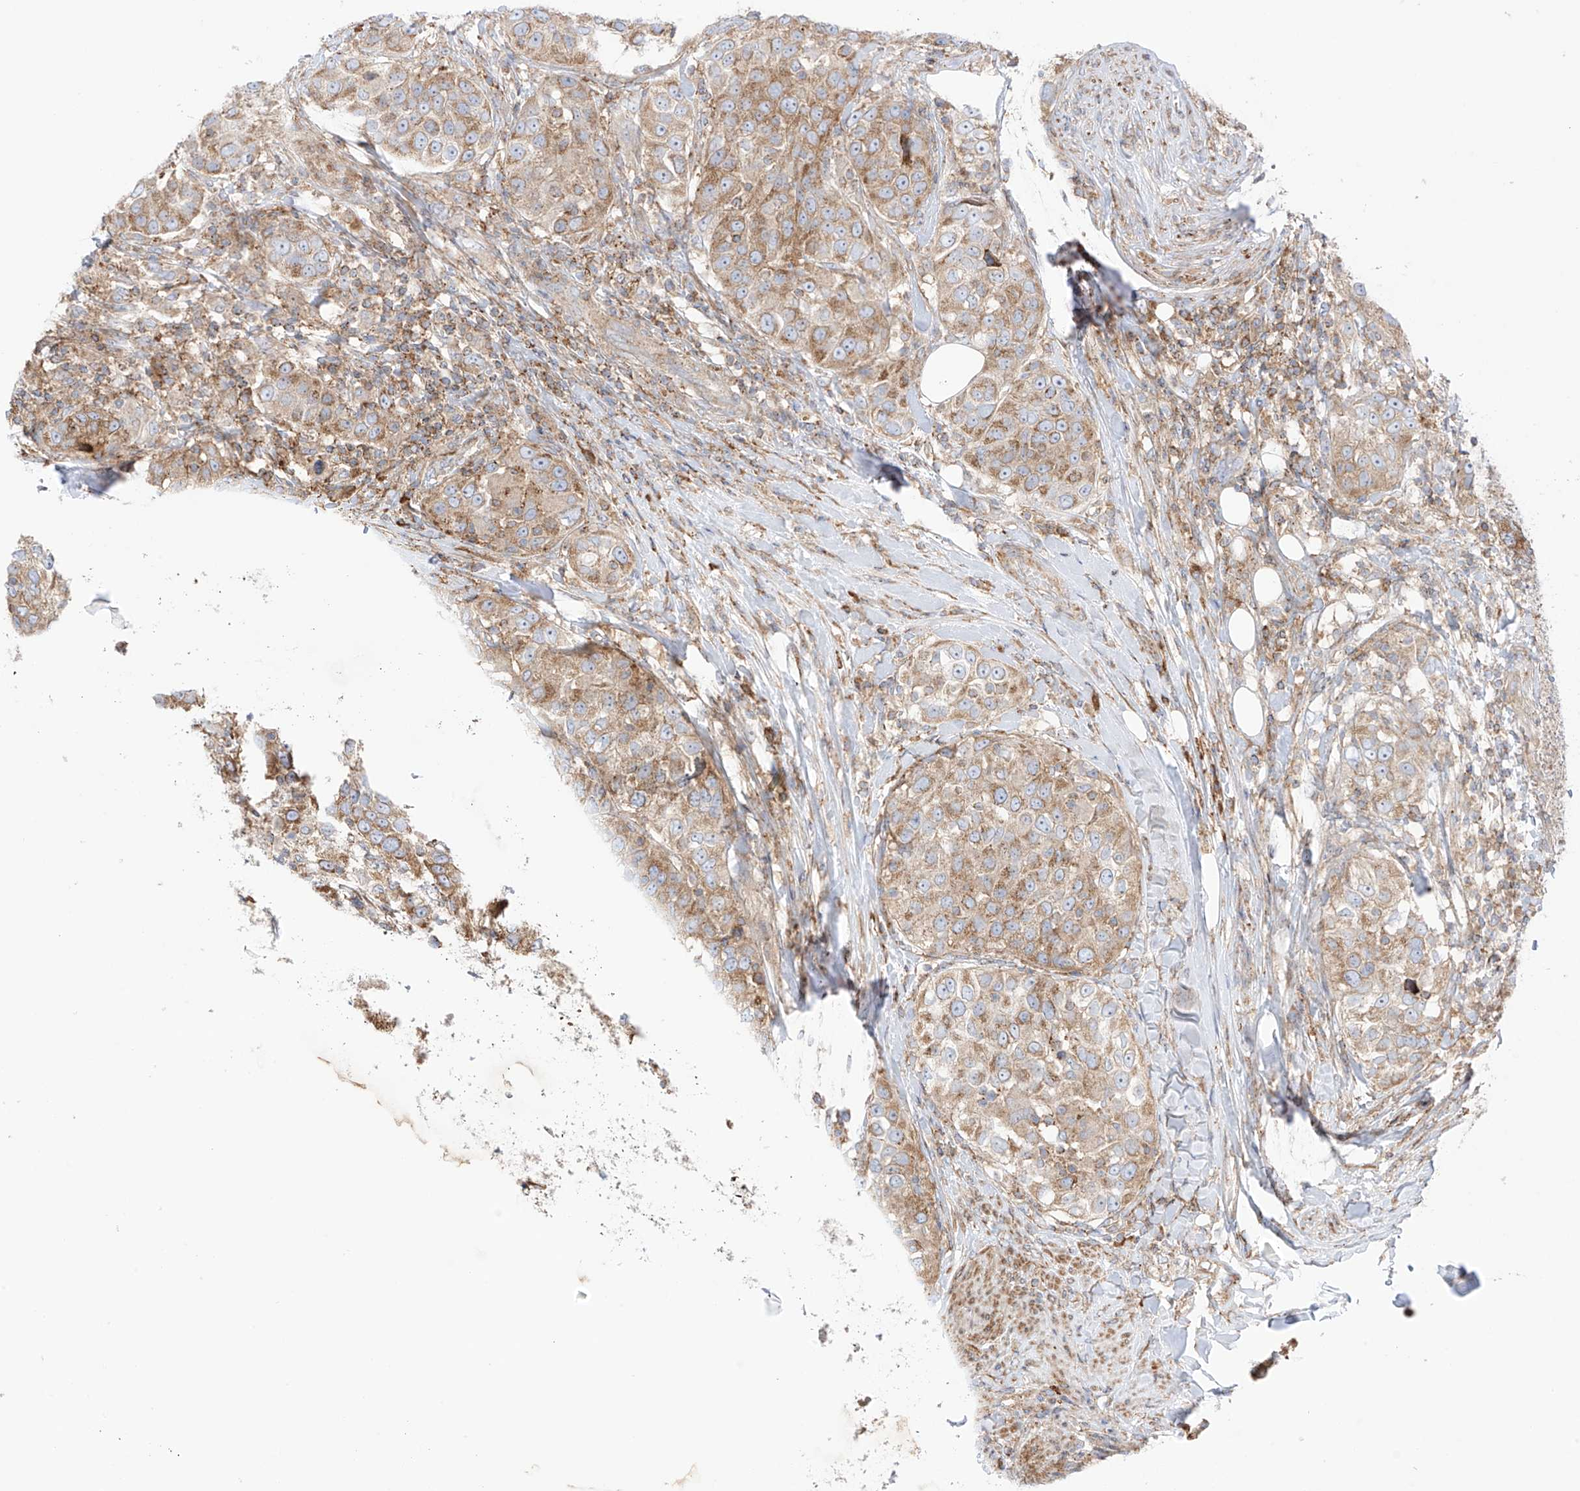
{"staining": {"intensity": "moderate", "quantity": ">75%", "location": "cytoplasmic/membranous"}, "tissue": "urothelial cancer", "cell_type": "Tumor cells", "image_type": "cancer", "snomed": [{"axis": "morphology", "description": "Urothelial carcinoma, High grade"}, {"axis": "topography", "description": "Urinary bladder"}], "caption": "This is an image of IHC staining of urothelial carcinoma (high-grade), which shows moderate staining in the cytoplasmic/membranous of tumor cells.", "gene": "XKR3", "patient": {"sex": "female", "age": 80}}